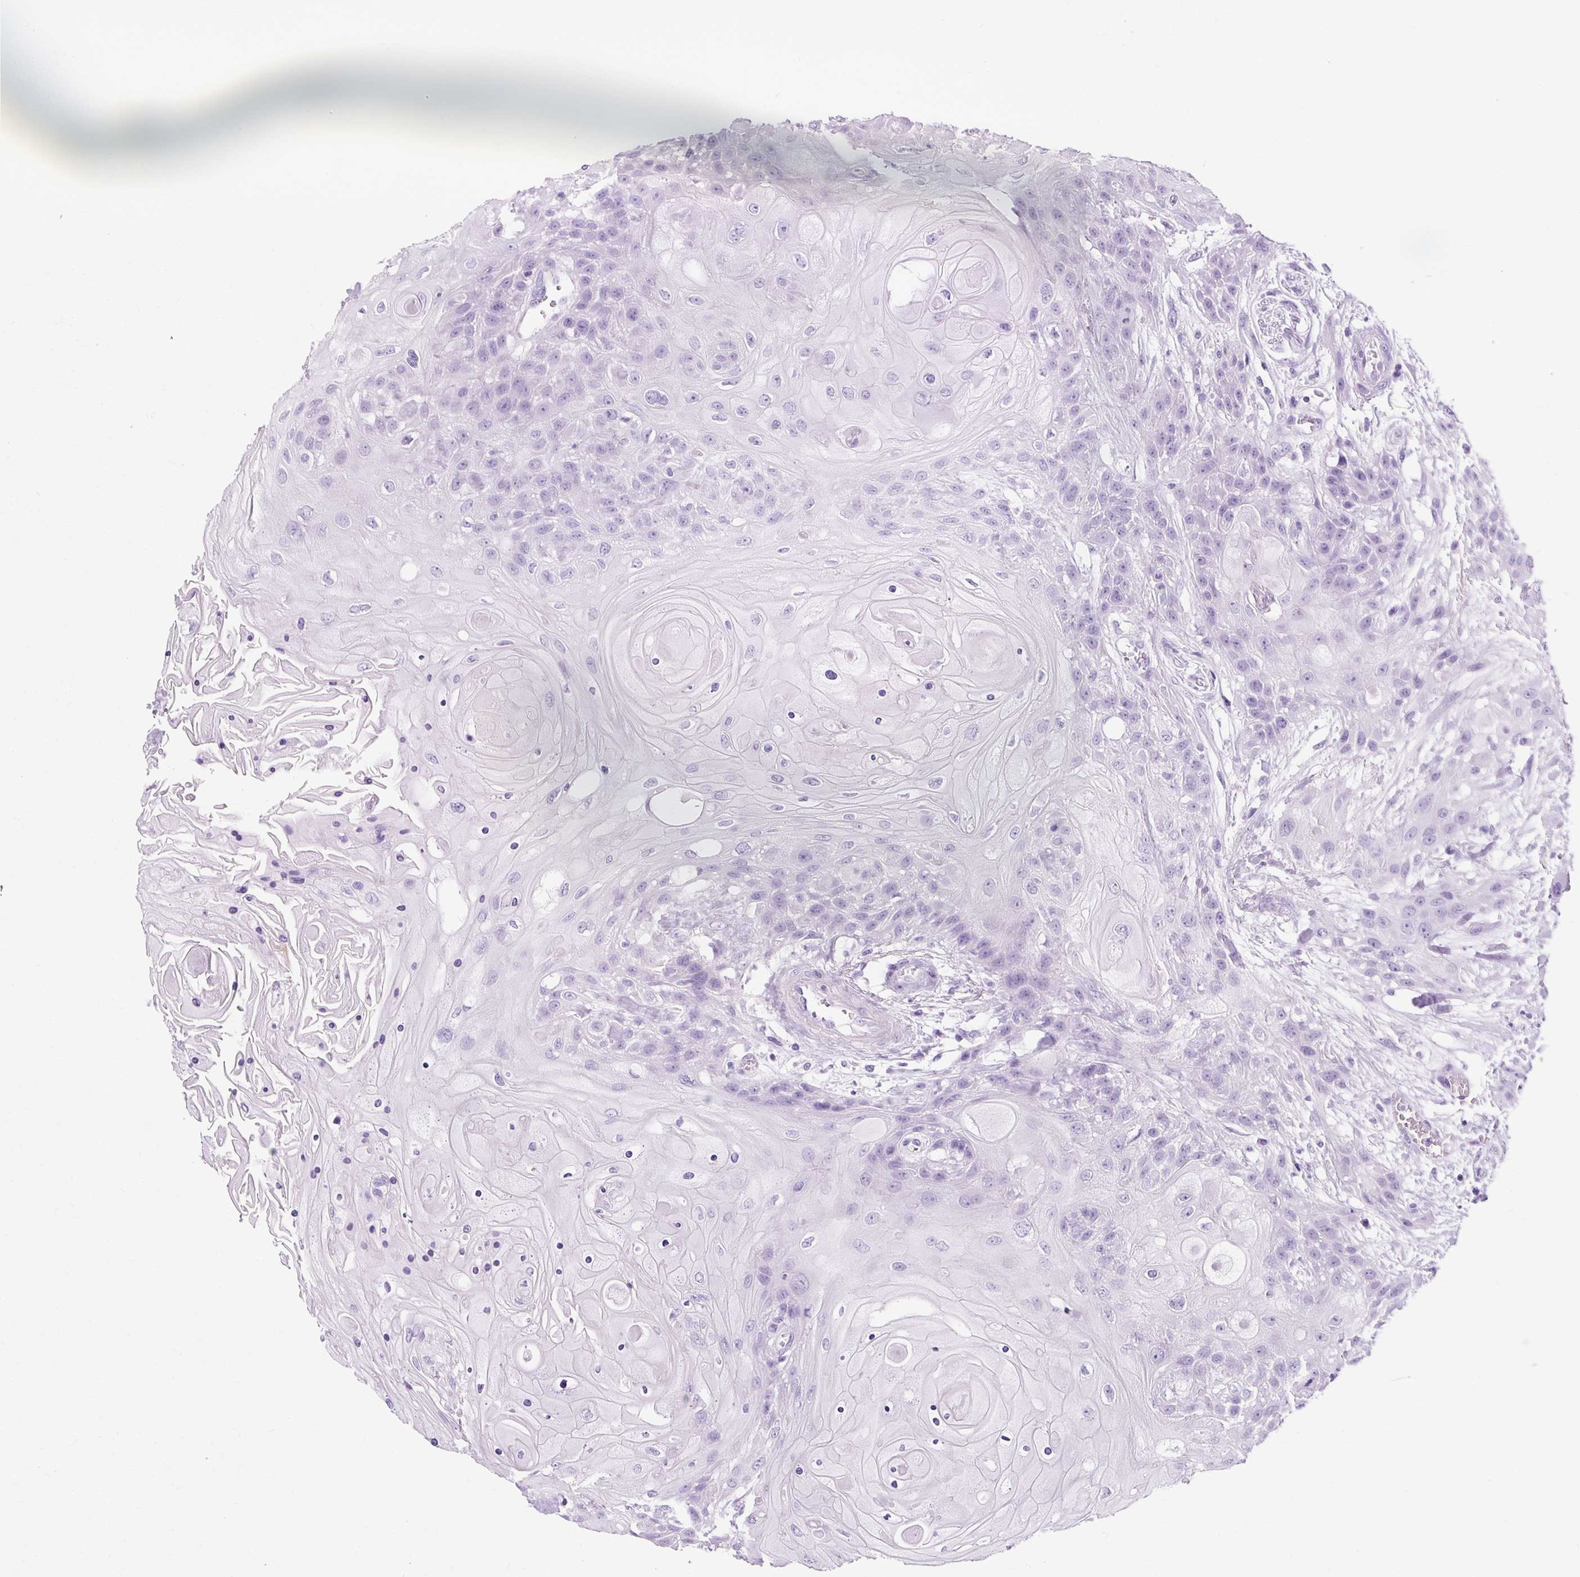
{"staining": {"intensity": "negative", "quantity": "none", "location": "none"}, "tissue": "head and neck cancer", "cell_type": "Tumor cells", "image_type": "cancer", "snomed": [{"axis": "morphology", "description": "Squamous cell carcinoma, NOS"}, {"axis": "topography", "description": "Head-Neck"}], "caption": "High power microscopy micrograph of an IHC photomicrograph of head and neck squamous cell carcinoma, revealing no significant positivity in tumor cells.", "gene": "OOEP", "patient": {"sex": "female", "age": 43}}